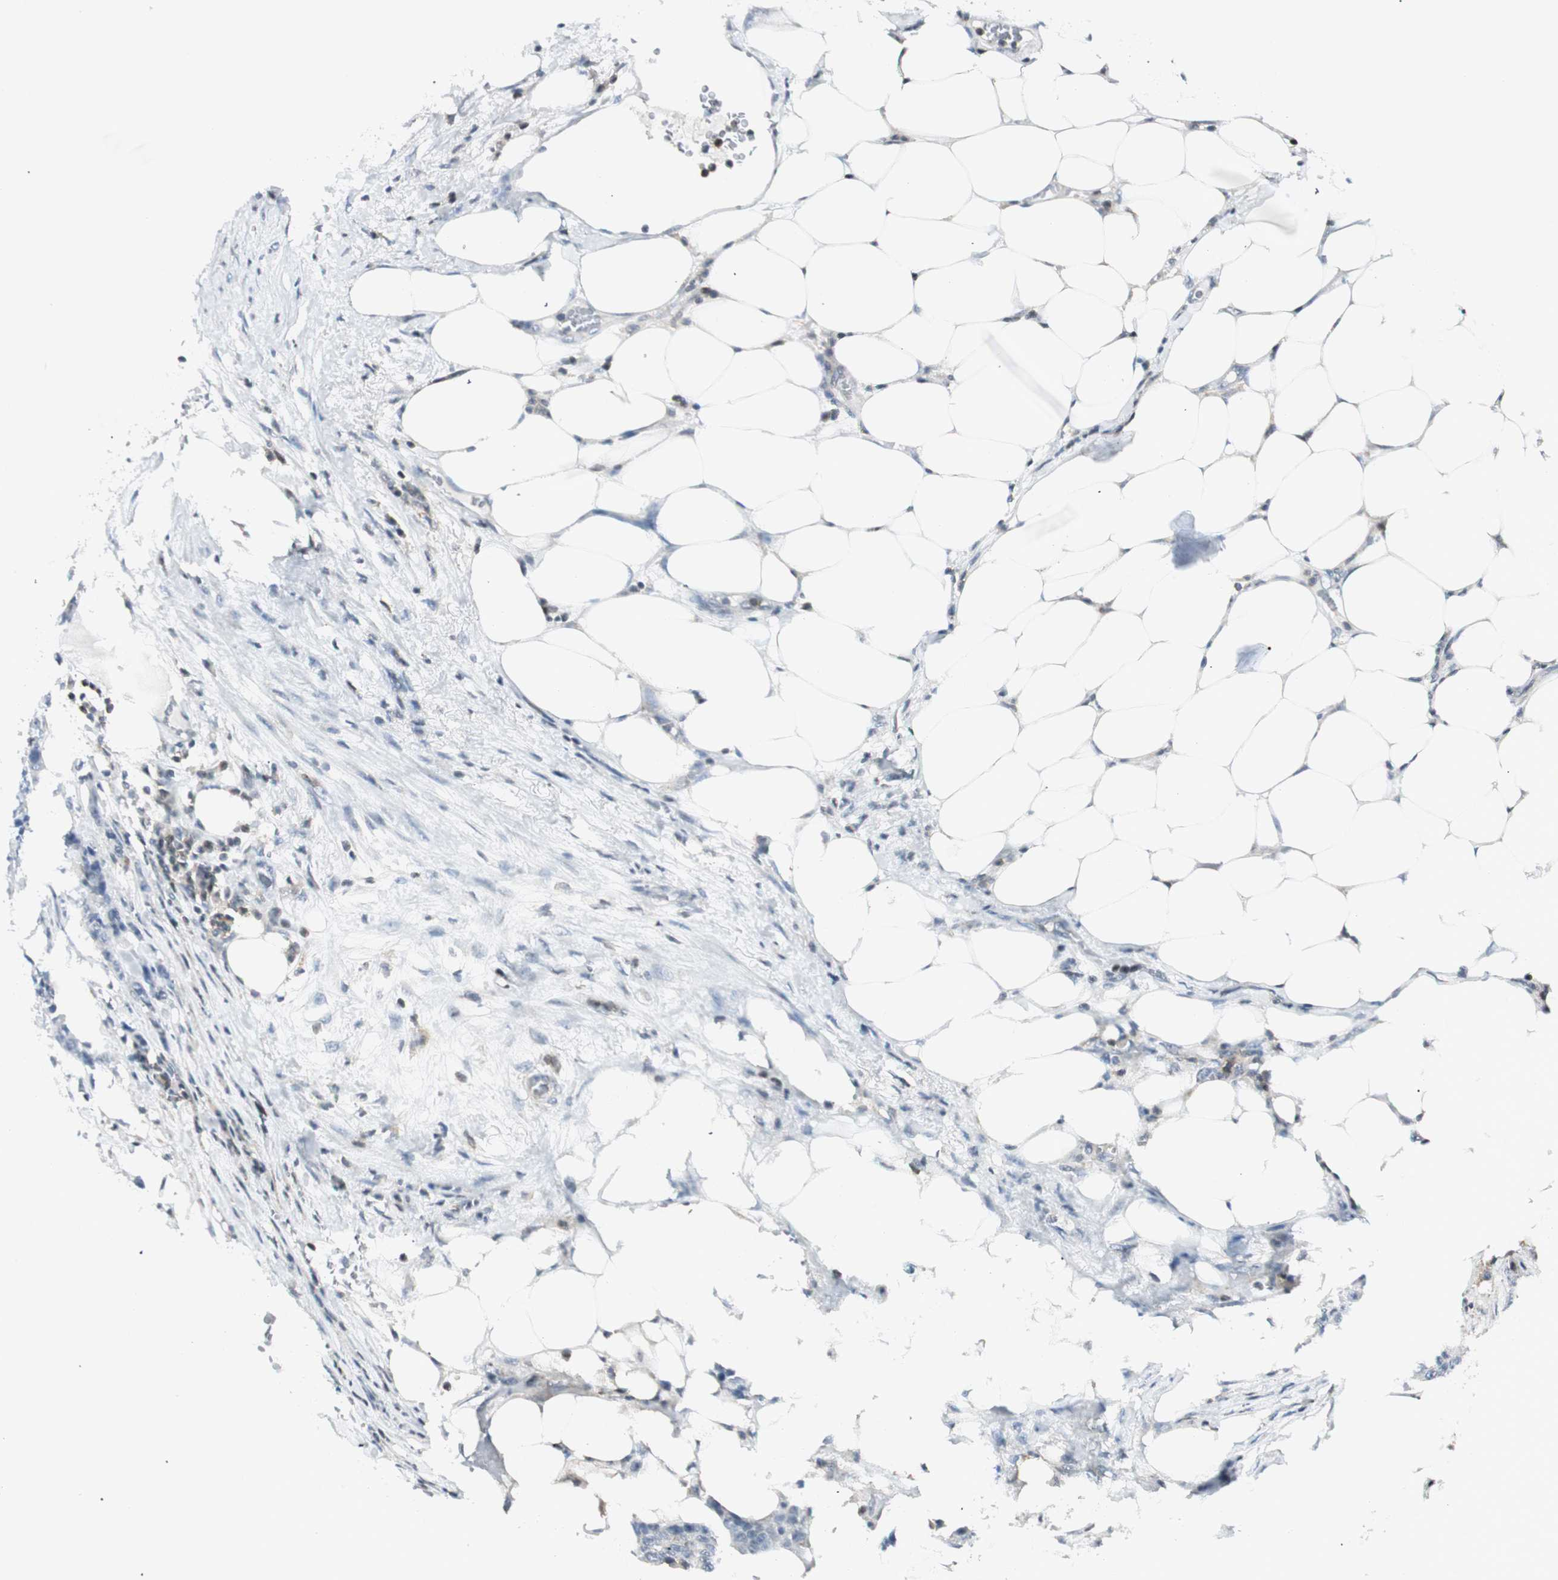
{"staining": {"intensity": "negative", "quantity": "none", "location": "none"}, "tissue": "colorectal cancer", "cell_type": "Tumor cells", "image_type": "cancer", "snomed": [{"axis": "morphology", "description": "Adenocarcinoma, NOS"}, {"axis": "topography", "description": "Colon"}], "caption": "There is no significant positivity in tumor cells of colorectal cancer.", "gene": "PPP1CA", "patient": {"sex": "female", "age": 86}}